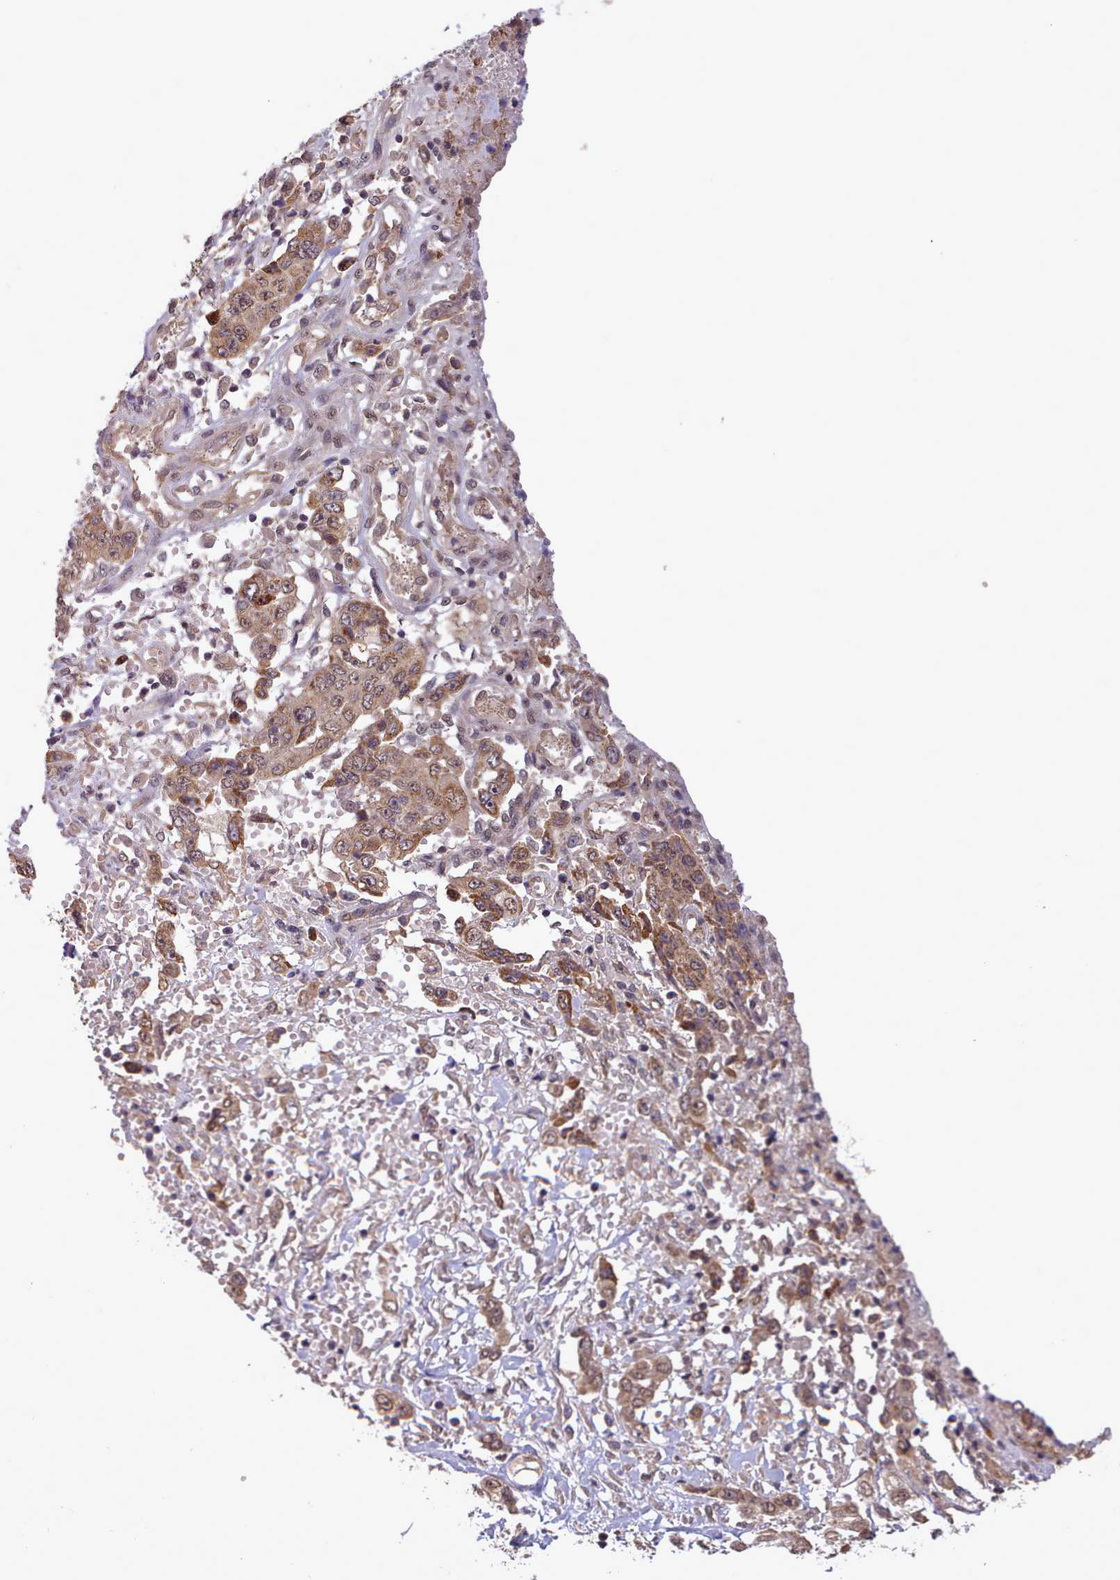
{"staining": {"intensity": "moderate", "quantity": ">75%", "location": "cytoplasmic/membranous,nuclear"}, "tissue": "stomach cancer", "cell_type": "Tumor cells", "image_type": "cancer", "snomed": [{"axis": "morphology", "description": "Adenocarcinoma, NOS"}, {"axis": "topography", "description": "Stomach, upper"}], "caption": "About >75% of tumor cells in human stomach cancer (adenocarcinoma) exhibit moderate cytoplasmic/membranous and nuclear protein expression as visualized by brown immunohistochemical staining.", "gene": "PIP4P1", "patient": {"sex": "male", "age": 62}}